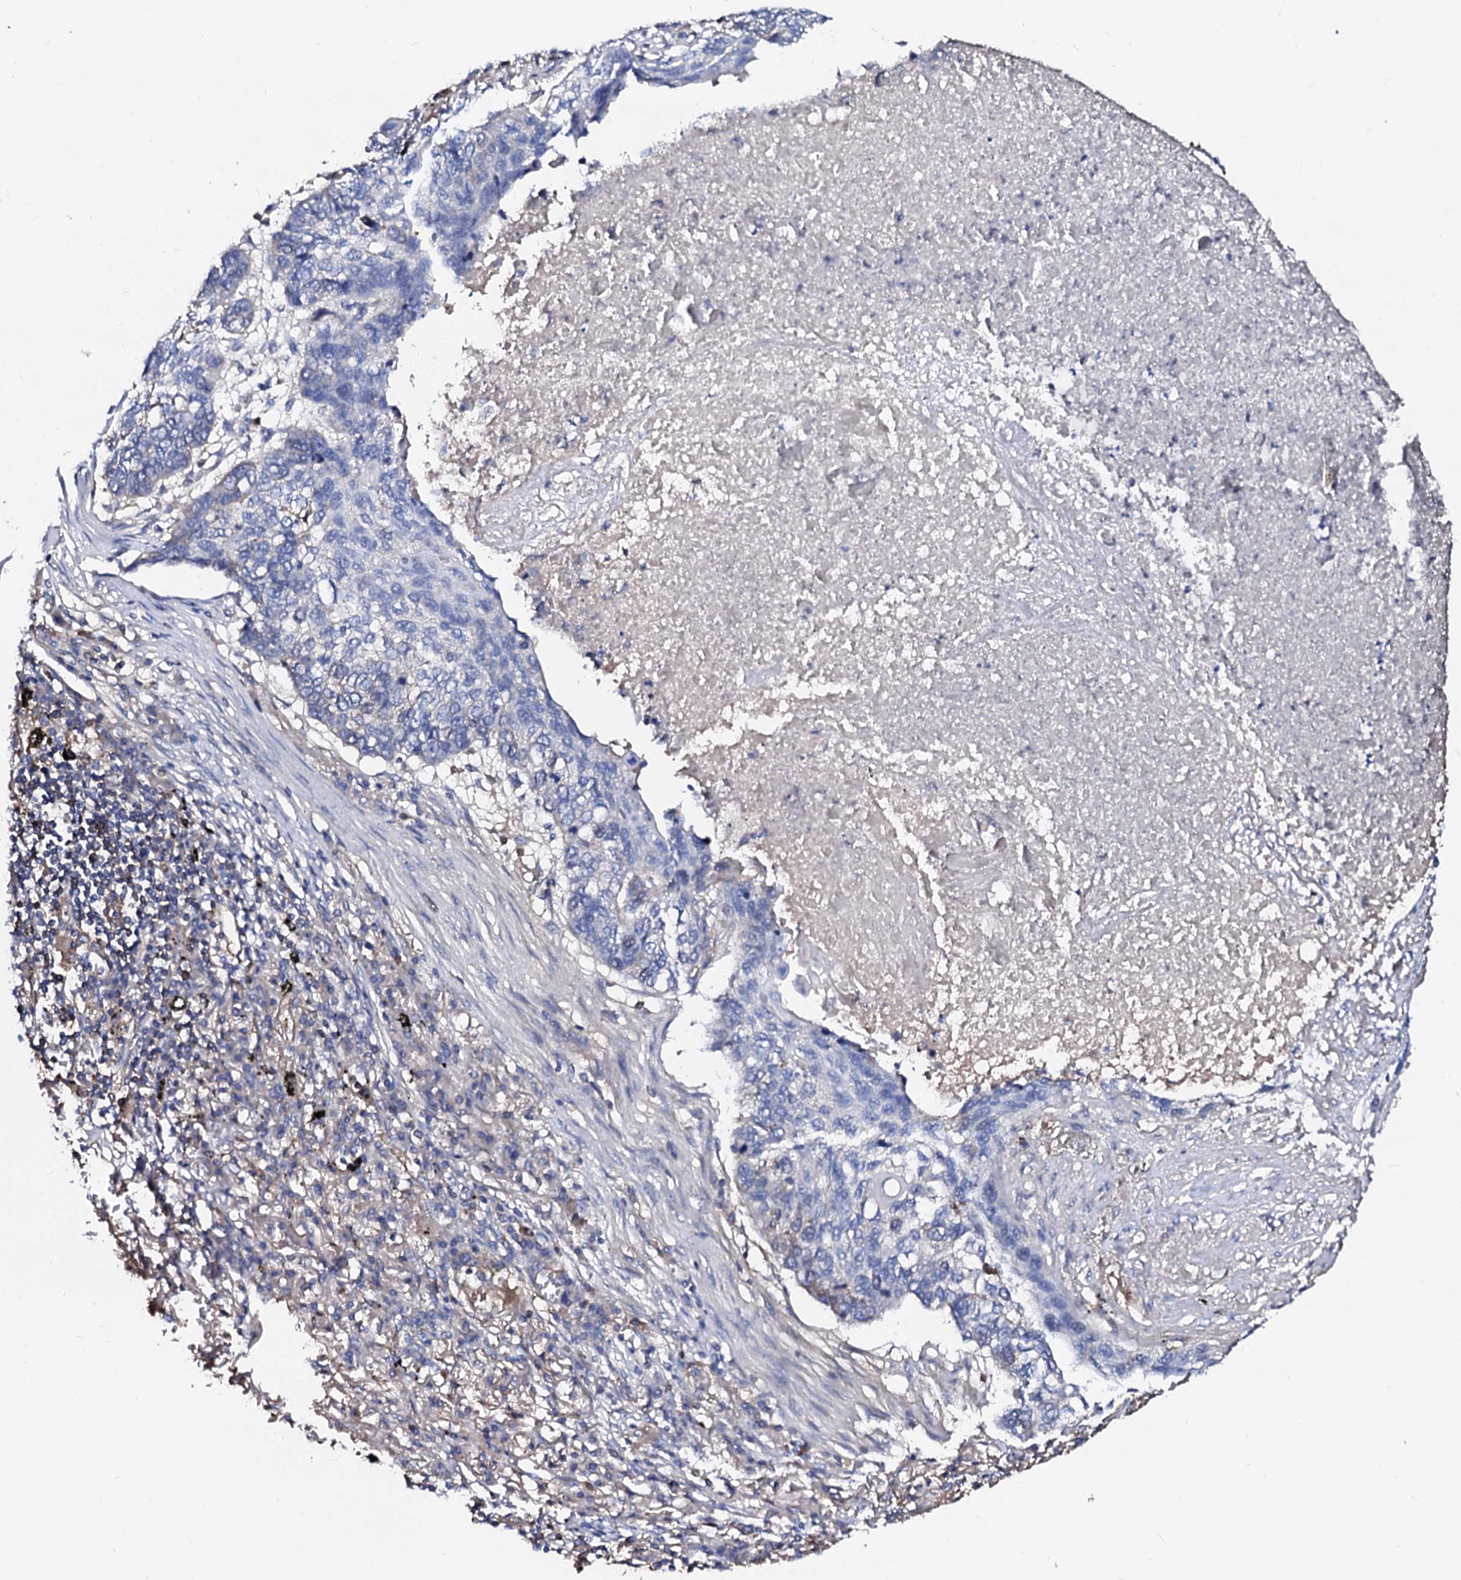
{"staining": {"intensity": "negative", "quantity": "none", "location": "none"}, "tissue": "lung cancer", "cell_type": "Tumor cells", "image_type": "cancer", "snomed": [{"axis": "morphology", "description": "Squamous cell carcinoma, NOS"}, {"axis": "topography", "description": "Lung"}], "caption": "The image displays no significant expression in tumor cells of lung squamous cell carcinoma.", "gene": "CSKMT", "patient": {"sex": "female", "age": 63}}